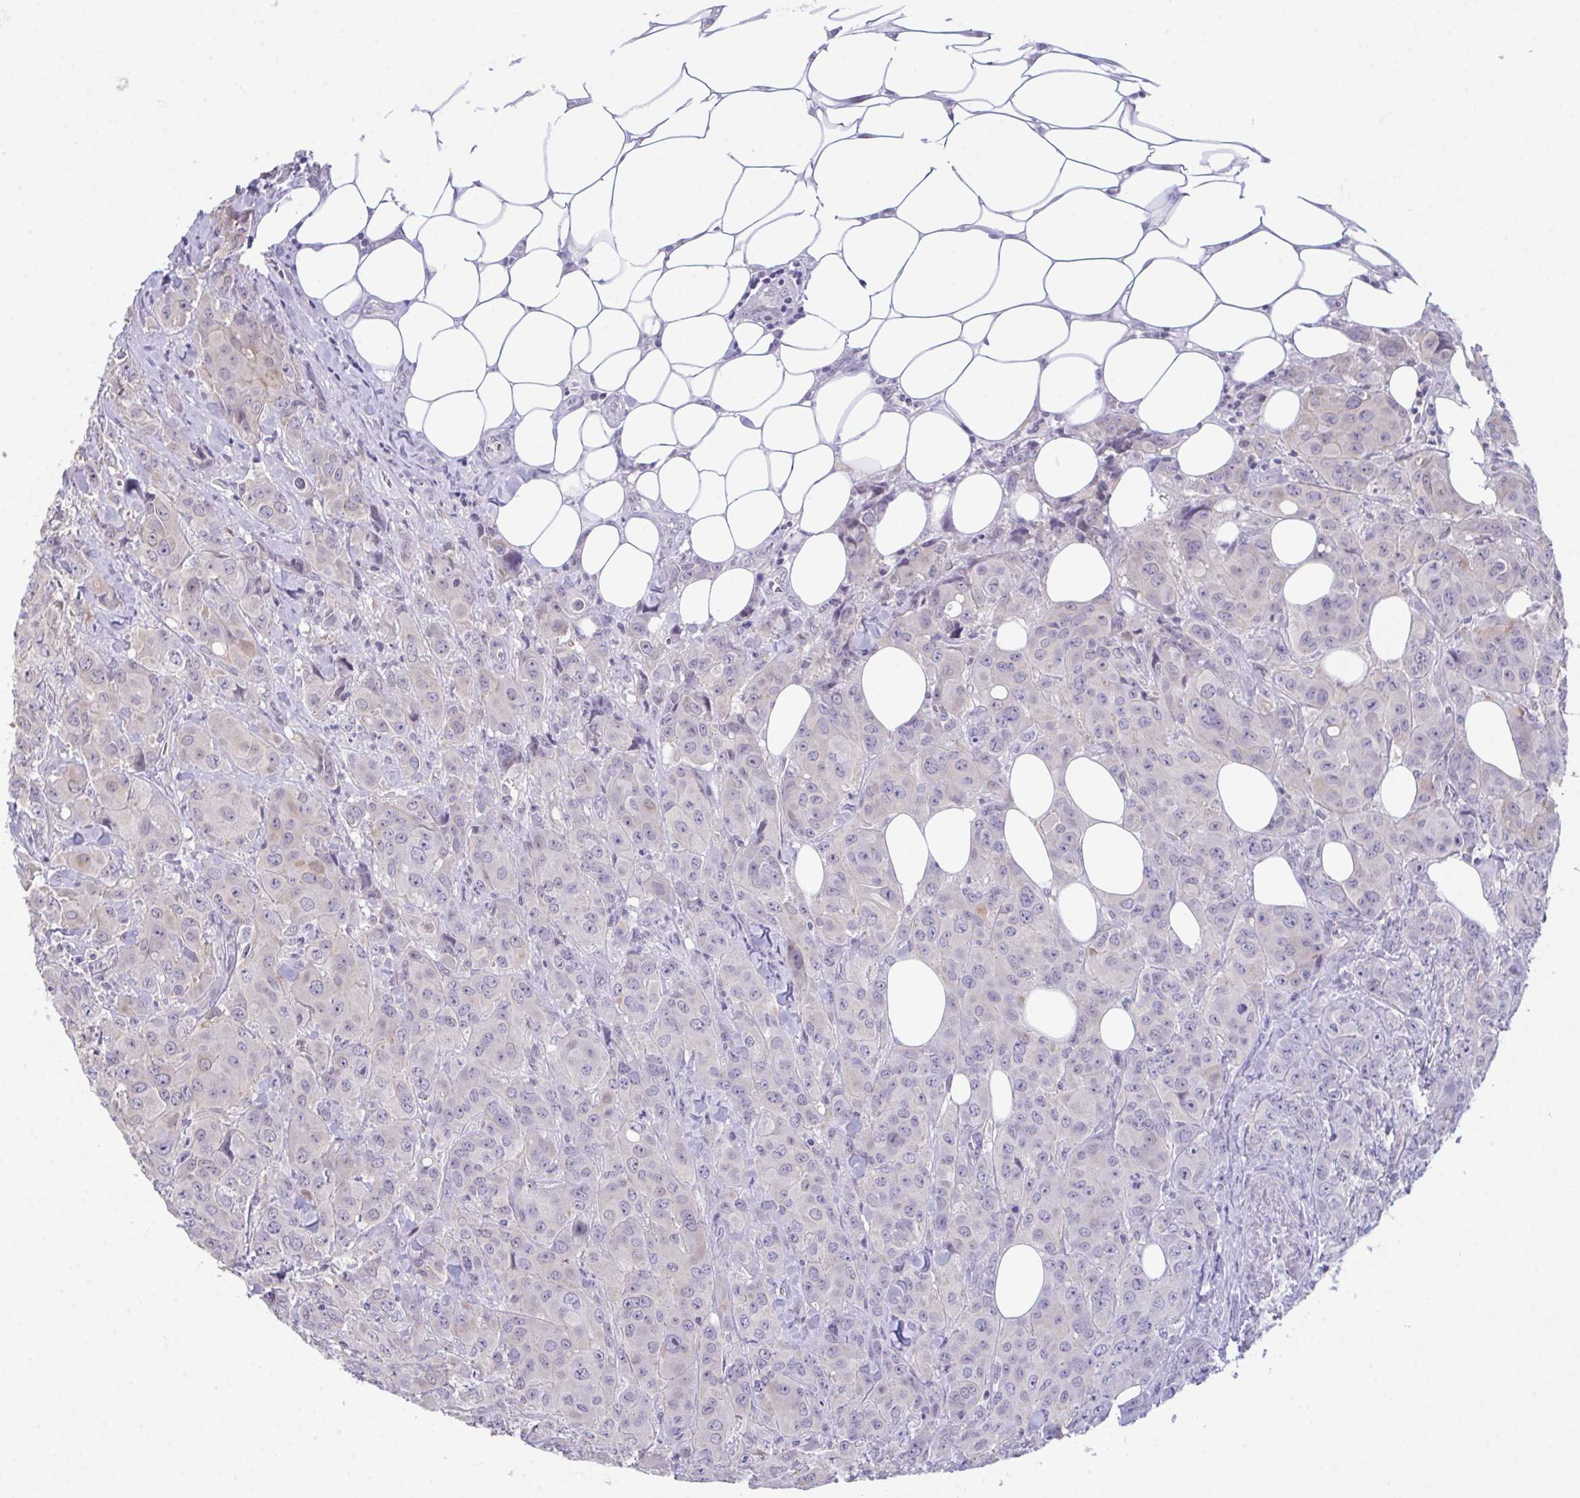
{"staining": {"intensity": "negative", "quantity": "none", "location": "none"}, "tissue": "breast cancer", "cell_type": "Tumor cells", "image_type": "cancer", "snomed": [{"axis": "morphology", "description": "Normal tissue, NOS"}, {"axis": "morphology", "description": "Duct carcinoma"}, {"axis": "topography", "description": "Breast"}], "caption": "A photomicrograph of human breast cancer (intraductal carcinoma) is negative for staining in tumor cells.", "gene": "ATP6V0D2", "patient": {"sex": "female", "age": 43}}